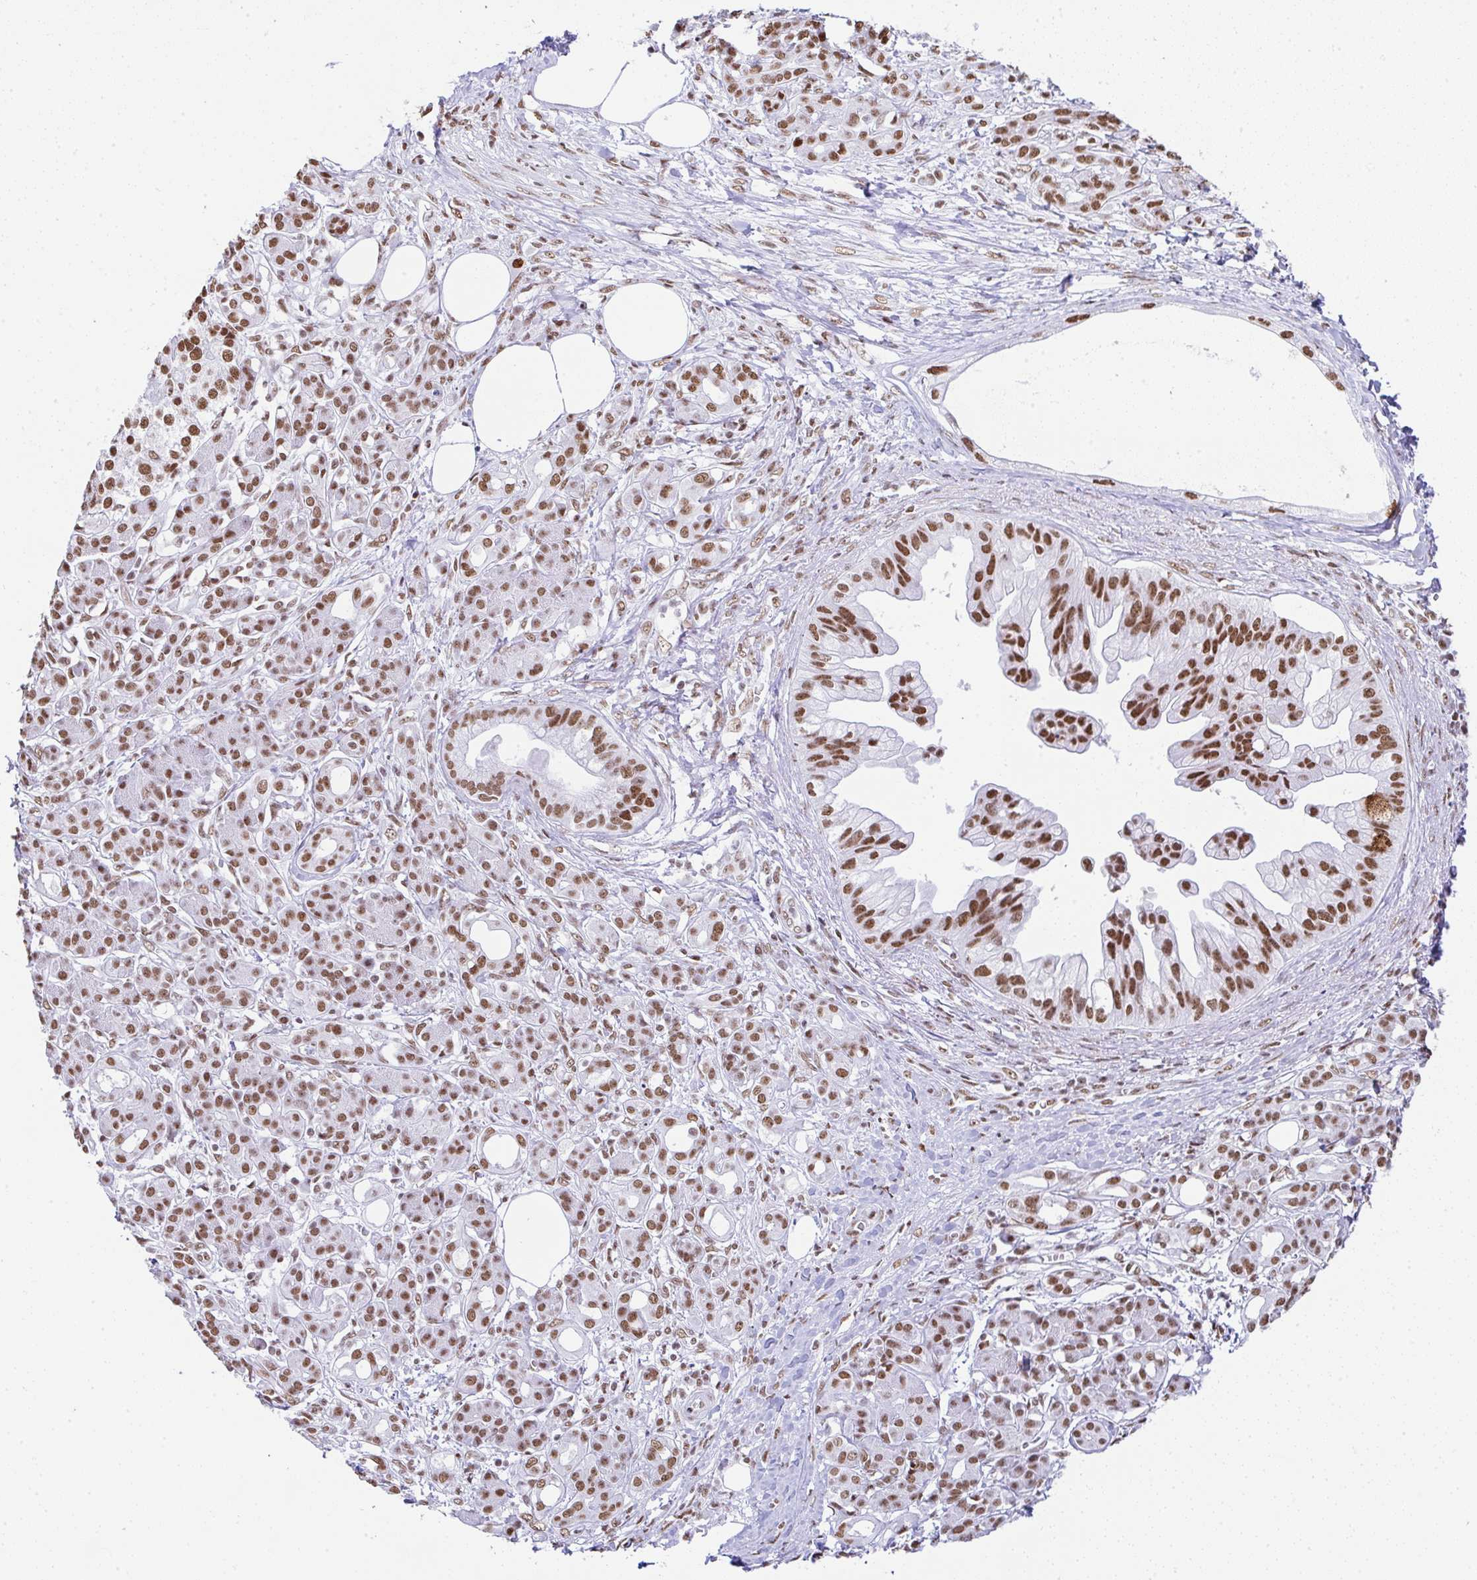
{"staining": {"intensity": "moderate", "quantity": ">75%", "location": "nuclear"}, "tissue": "pancreatic cancer", "cell_type": "Tumor cells", "image_type": "cancer", "snomed": [{"axis": "morphology", "description": "Adenocarcinoma, NOS"}, {"axis": "topography", "description": "Pancreas"}], "caption": "IHC (DAB) staining of human pancreatic cancer (adenocarcinoma) exhibits moderate nuclear protein staining in about >75% of tumor cells. Using DAB (brown) and hematoxylin (blue) stains, captured at high magnification using brightfield microscopy.", "gene": "DDX52", "patient": {"sex": "female", "age": 73}}